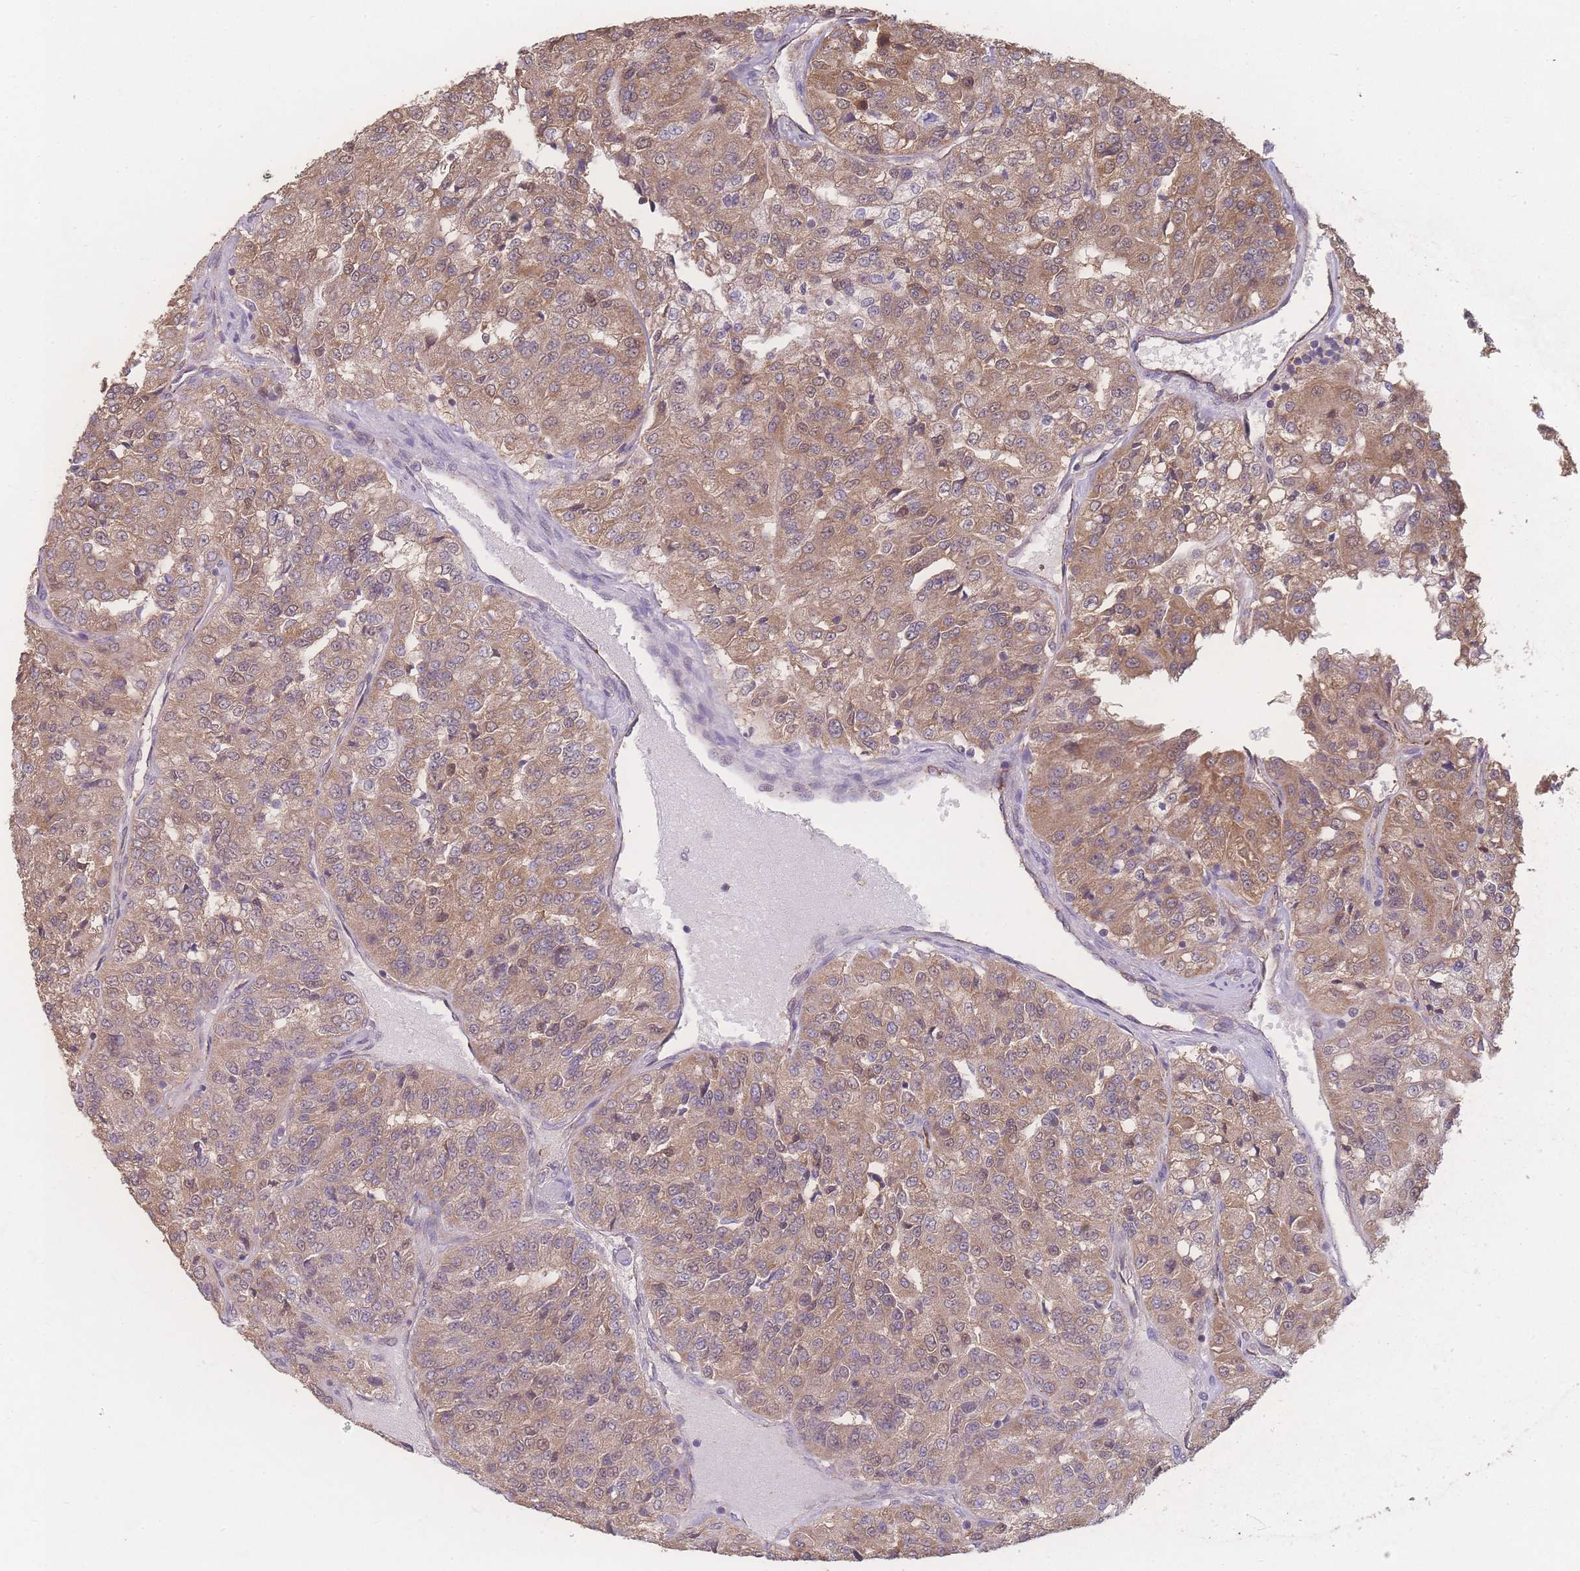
{"staining": {"intensity": "moderate", "quantity": ">75%", "location": "cytoplasmic/membranous"}, "tissue": "renal cancer", "cell_type": "Tumor cells", "image_type": "cancer", "snomed": [{"axis": "morphology", "description": "Adenocarcinoma, NOS"}, {"axis": "topography", "description": "Kidney"}], "caption": "IHC image of human renal adenocarcinoma stained for a protein (brown), which displays medium levels of moderate cytoplasmic/membranous positivity in approximately >75% of tumor cells.", "gene": "GIPR", "patient": {"sex": "female", "age": 63}}